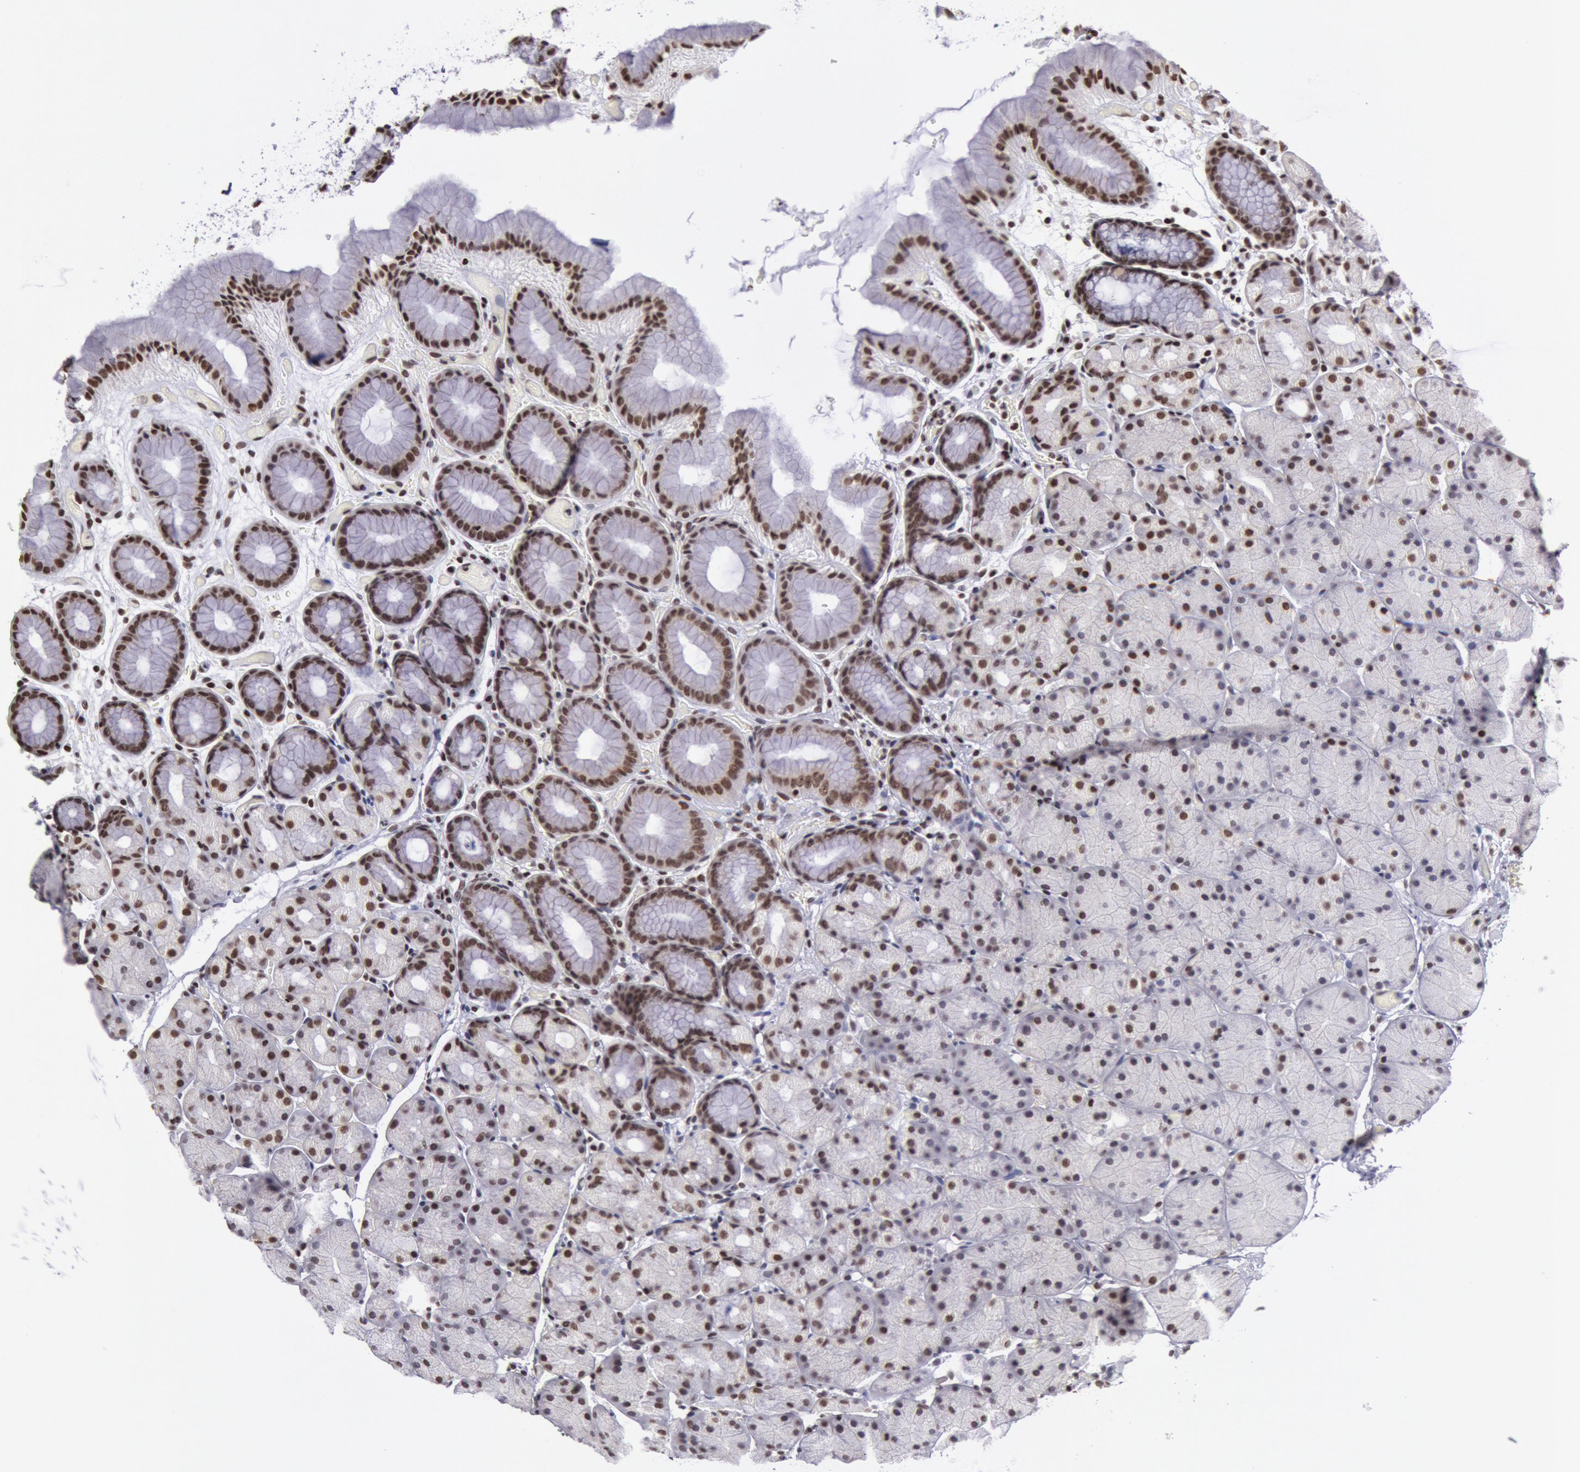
{"staining": {"intensity": "moderate", "quantity": ">75%", "location": "nuclear"}, "tissue": "stomach", "cell_type": "Glandular cells", "image_type": "normal", "snomed": [{"axis": "morphology", "description": "Normal tissue, NOS"}, {"axis": "topography", "description": "Stomach, upper"}], "caption": "IHC image of normal stomach: human stomach stained using IHC shows medium levels of moderate protein expression localized specifically in the nuclear of glandular cells, appearing as a nuclear brown color.", "gene": "NKAP", "patient": {"sex": "male", "age": 47}}